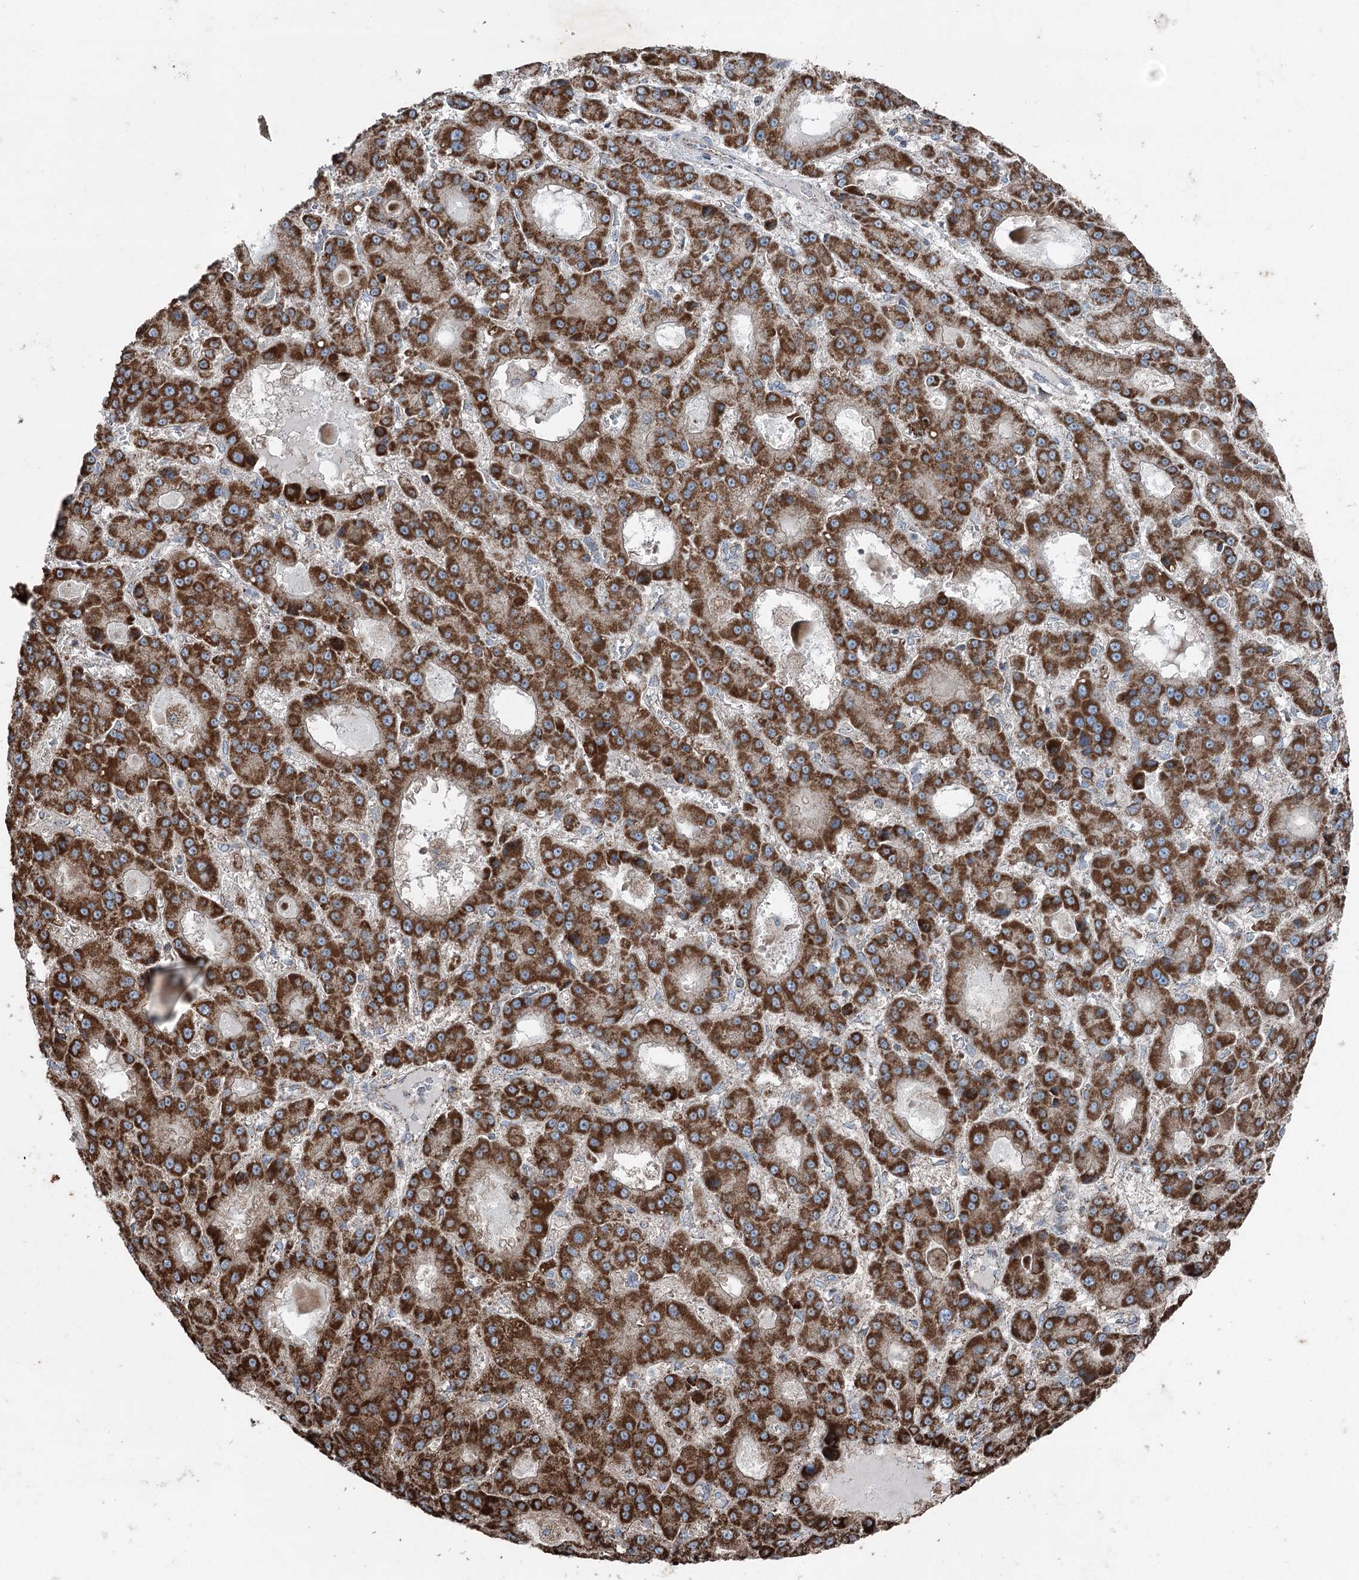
{"staining": {"intensity": "strong", "quantity": ">75%", "location": "cytoplasmic/membranous"}, "tissue": "liver cancer", "cell_type": "Tumor cells", "image_type": "cancer", "snomed": [{"axis": "morphology", "description": "Carcinoma, Hepatocellular, NOS"}, {"axis": "topography", "description": "Liver"}], "caption": "Immunohistochemistry (IHC) image of hepatocellular carcinoma (liver) stained for a protein (brown), which shows high levels of strong cytoplasmic/membranous expression in approximately >75% of tumor cells.", "gene": "UCN3", "patient": {"sex": "male", "age": 70}}